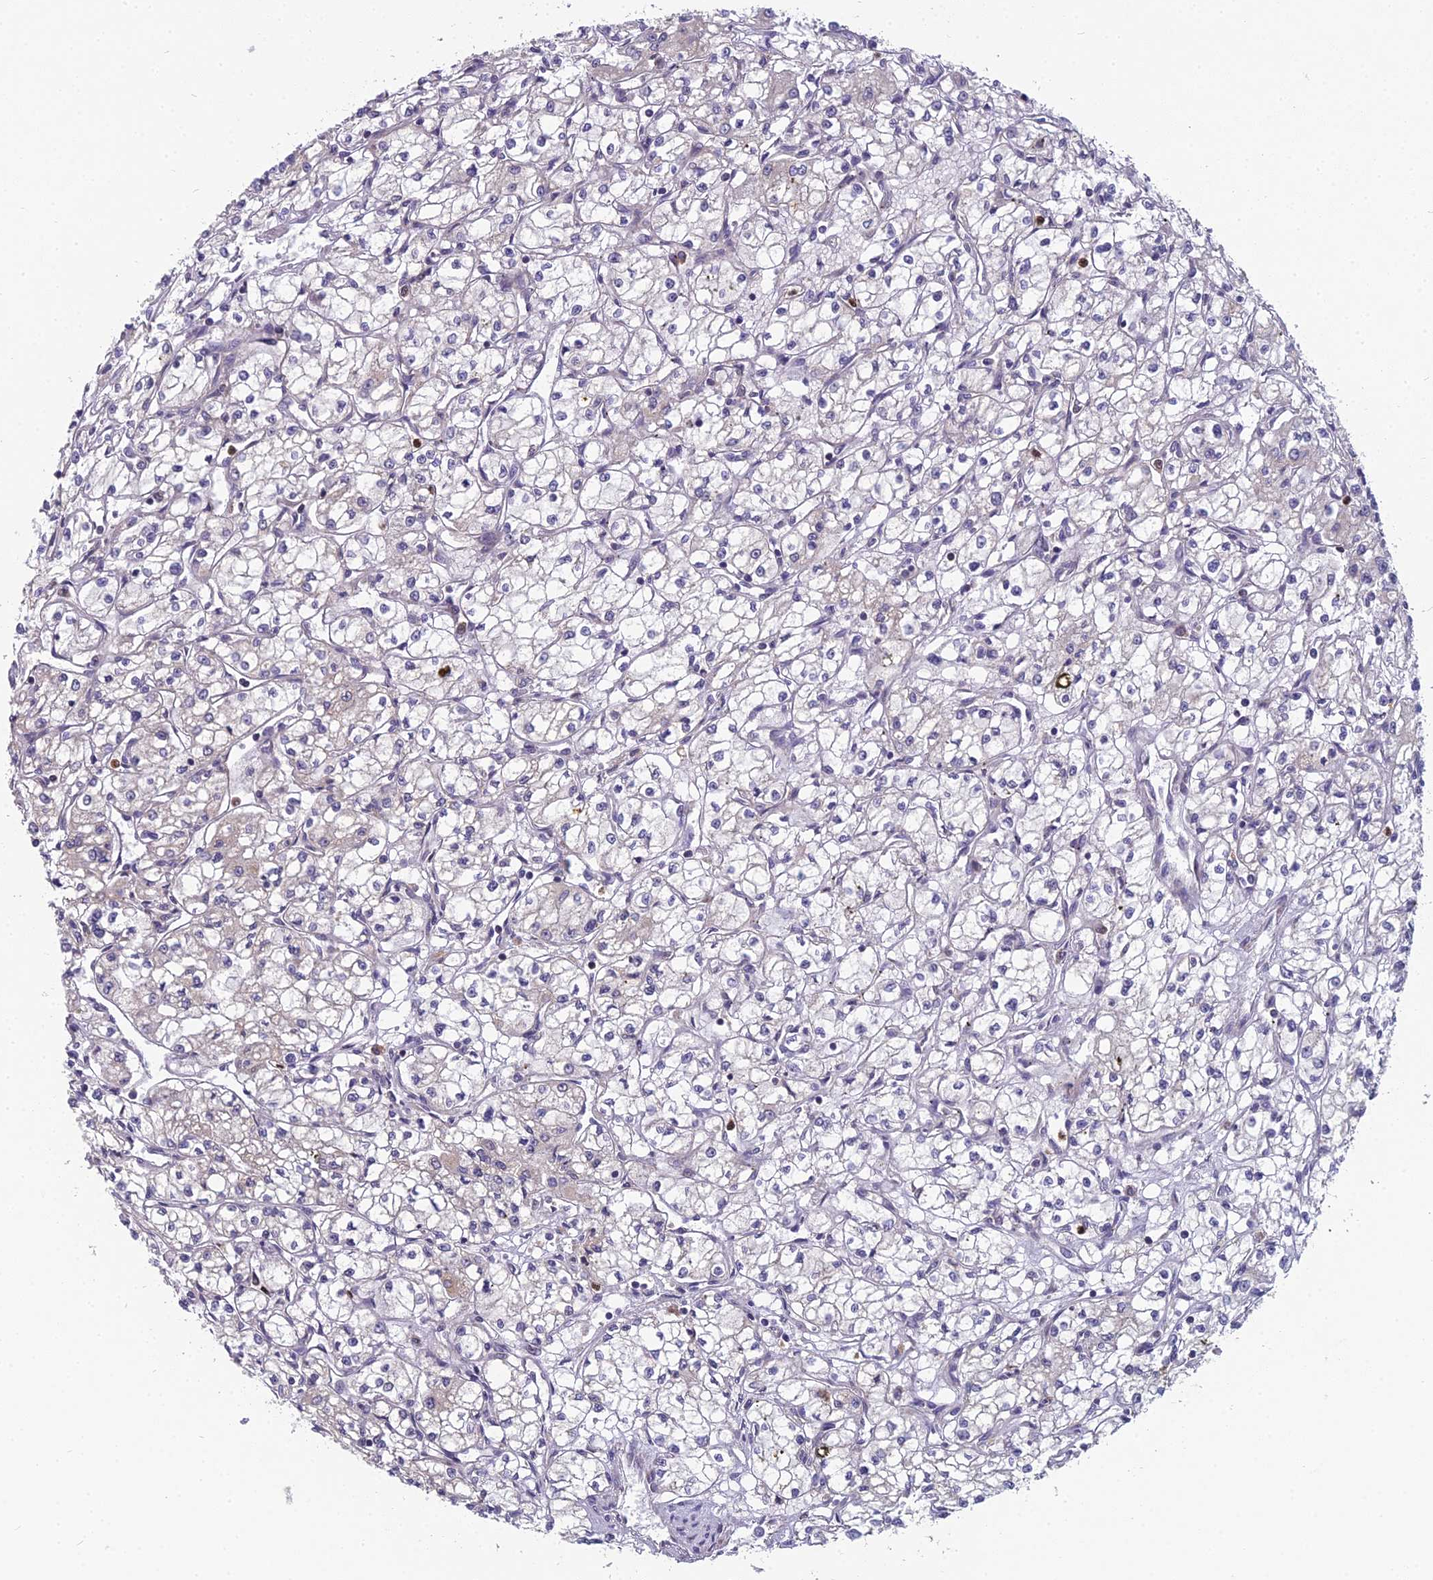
{"staining": {"intensity": "negative", "quantity": "none", "location": "none"}, "tissue": "renal cancer", "cell_type": "Tumor cells", "image_type": "cancer", "snomed": [{"axis": "morphology", "description": "Adenocarcinoma, NOS"}, {"axis": "topography", "description": "Kidney"}], "caption": "Histopathology image shows no protein positivity in tumor cells of renal adenocarcinoma tissue. The staining is performed using DAB (3,3'-diaminobenzidine) brown chromogen with nuclei counter-stained in using hematoxylin.", "gene": "ENSG00000188897", "patient": {"sex": "male", "age": 59}}